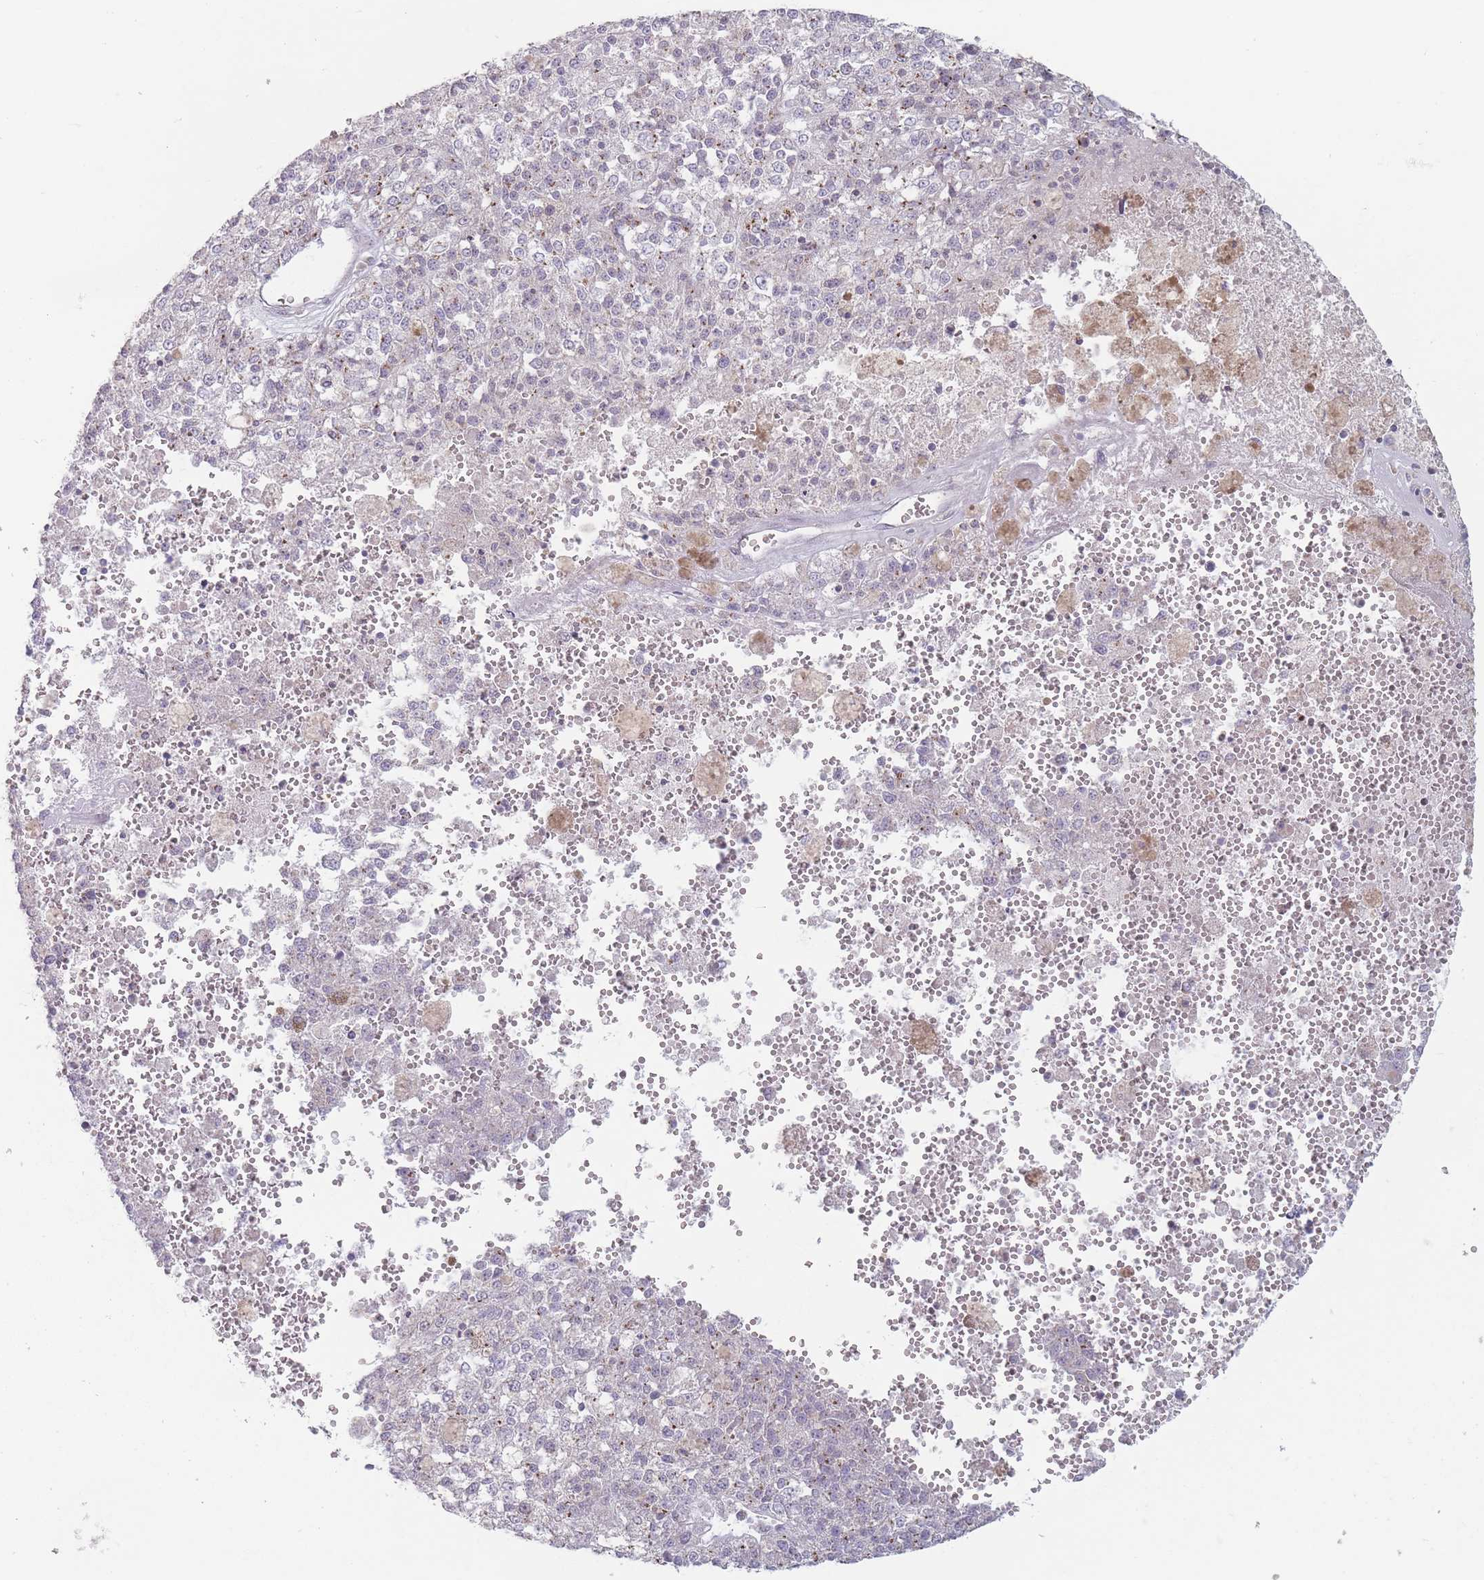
{"staining": {"intensity": "weak", "quantity": "<25%", "location": "cytoplasmic/membranous"}, "tissue": "melanoma", "cell_type": "Tumor cells", "image_type": "cancer", "snomed": [{"axis": "morphology", "description": "Malignant melanoma, NOS"}, {"axis": "topography", "description": "Skin"}], "caption": "The IHC photomicrograph has no significant expression in tumor cells of malignant melanoma tissue.", "gene": "AKAIN1", "patient": {"sex": "female", "age": 64}}